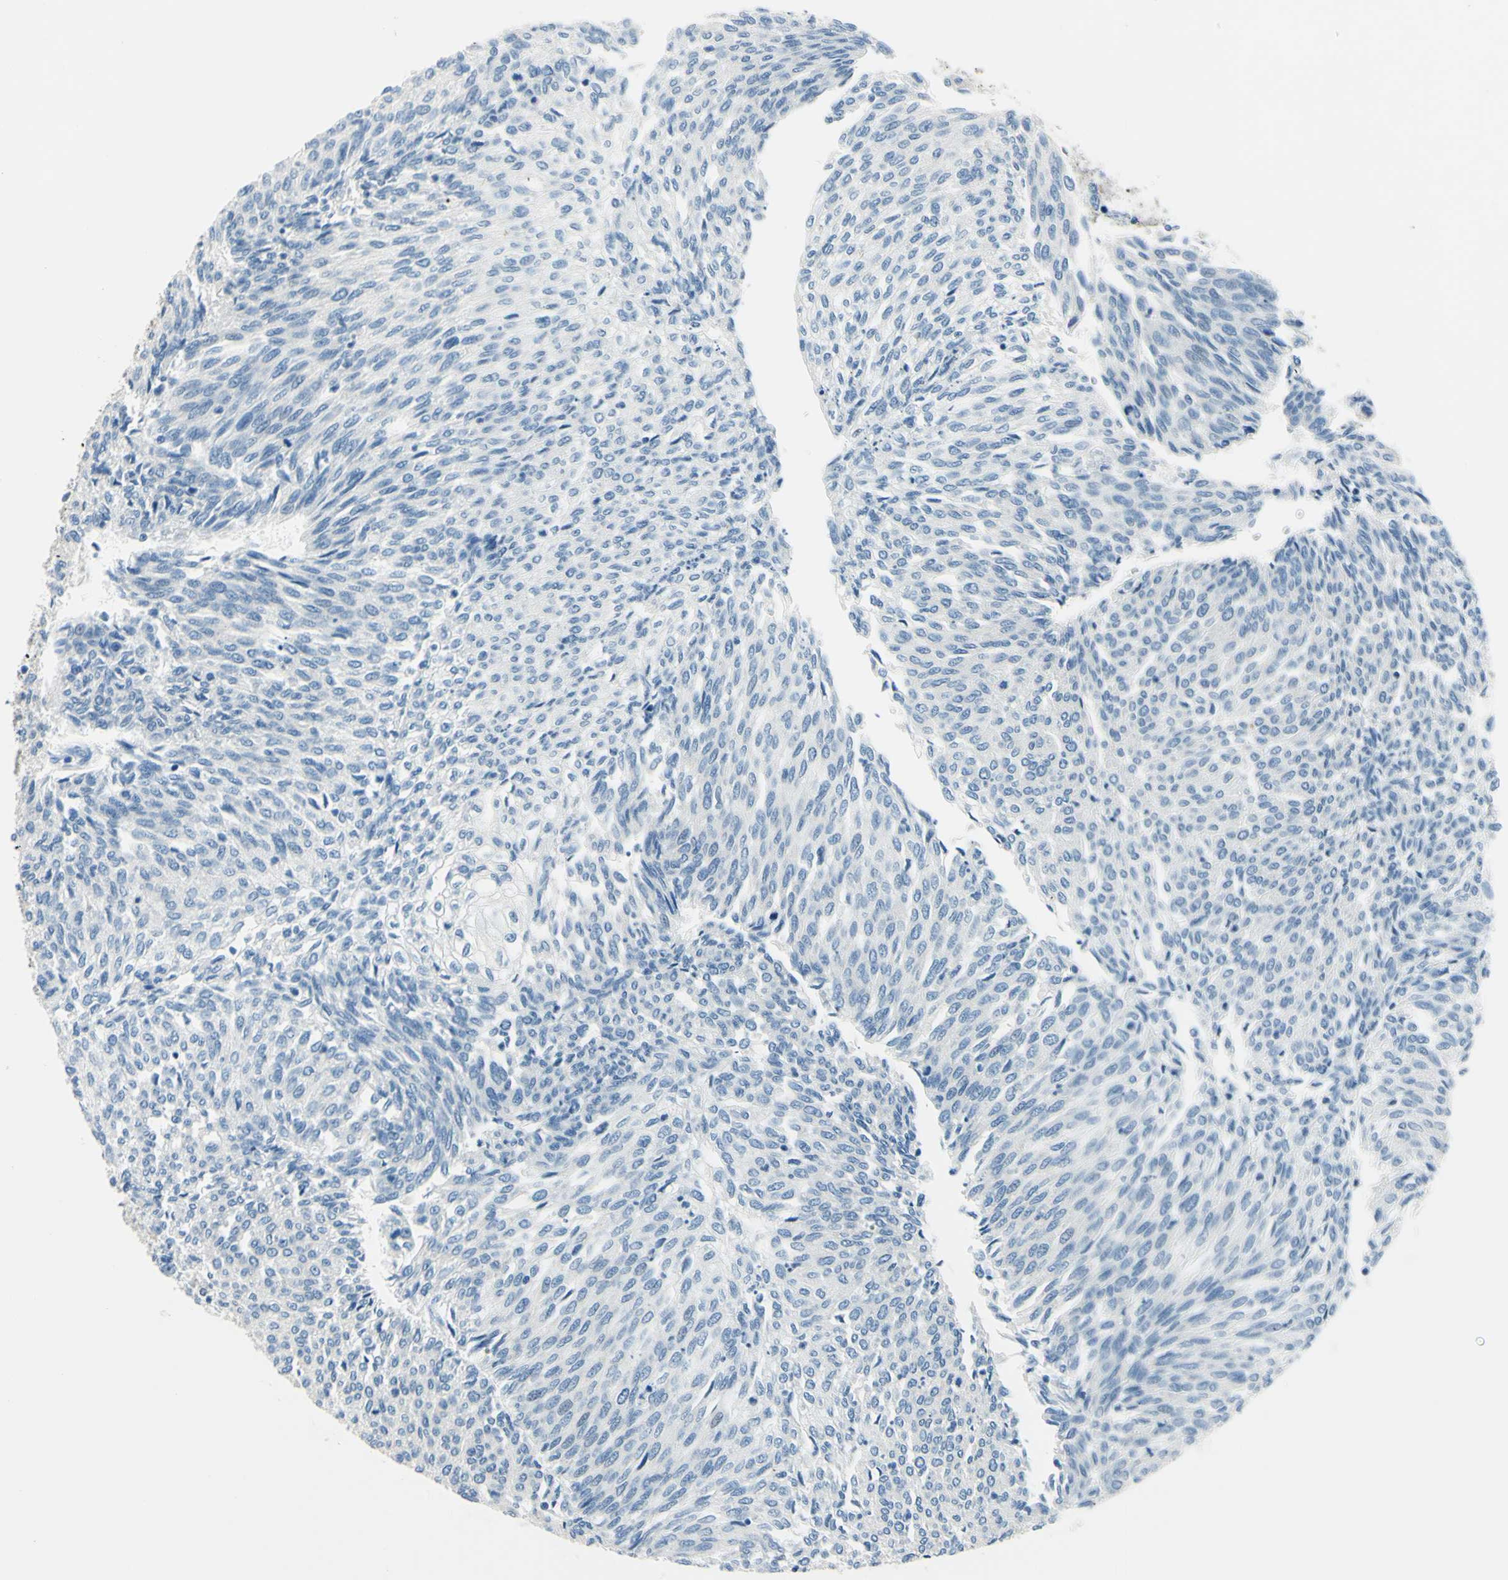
{"staining": {"intensity": "negative", "quantity": "none", "location": "none"}, "tissue": "urothelial cancer", "cell_type": "Tumor cells", "image_type": "cancer", "snomed": [{"axis": "morphology", "description": "Urothelial carcinoma, Low grade"}, {"axis": "topography", "description": "Urinary bladder"}], "caption": "IHC histopathology image of neoplastic tissue: human urothelial cancer stained with DAB (3,3'-diaminobenzidine) exhibits no significant protein expression in tumor cells.", "gene": "CDH15", "patient": {"sex": "female", "age": 79}}